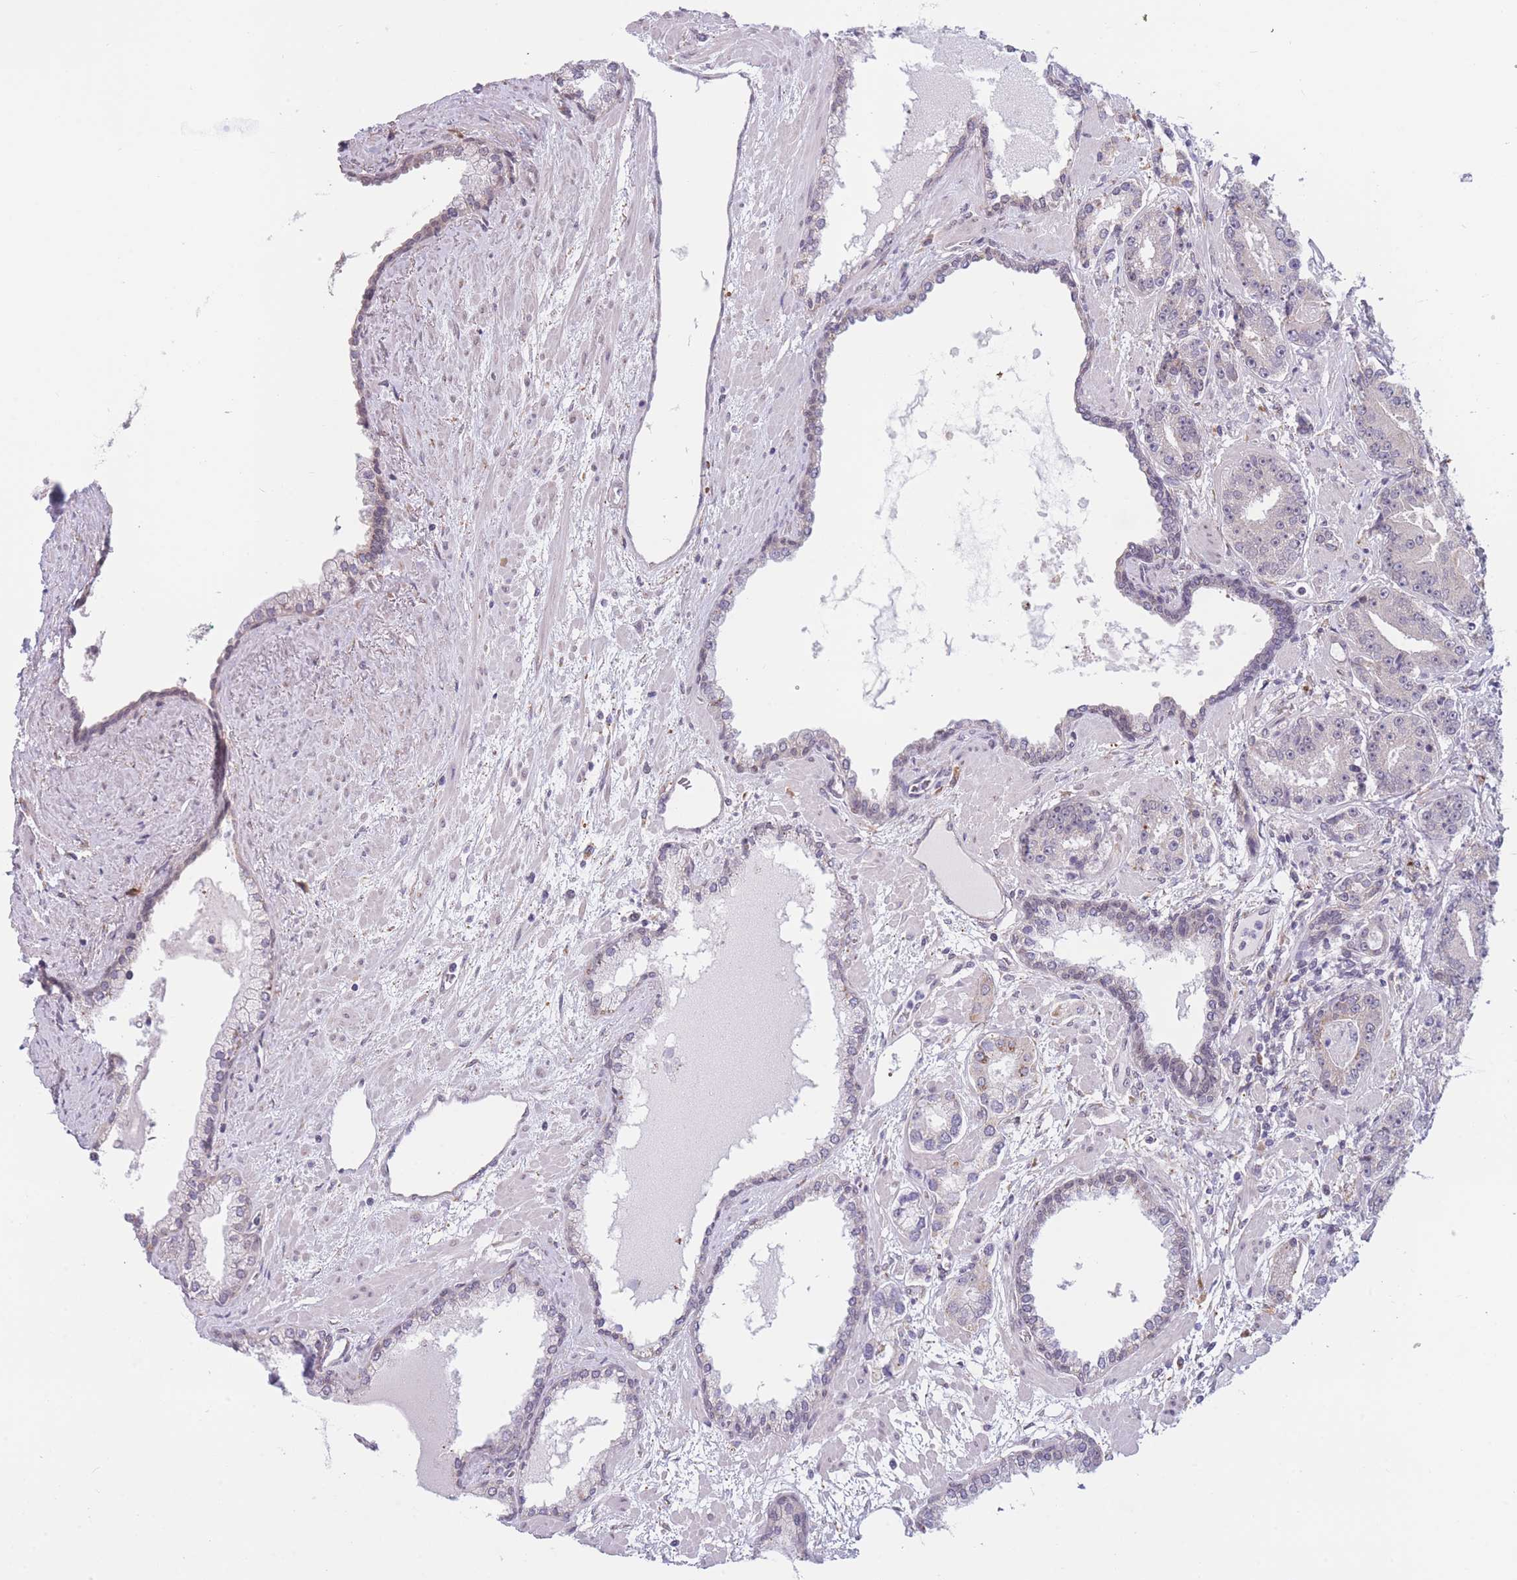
{"staining": {"intensity": "negative", "quantity": "none", "location": "none"}, "tissue": "prostate cancer", "cell_type": "Tumor cells", "image_type": "cancer", "snomed": [{"axis": "morphology", "description": "Adenocarcinoma, High grade"}, {"axis": "topography", "description": "Prostate"}], "caption": "The IHC micrograph has no significant positivity in tumor cells of prostate adenocarcinoma (high-grade) tissue.", "gene": "COL27A1", "patient": {"sex": "male", "age": 71}}